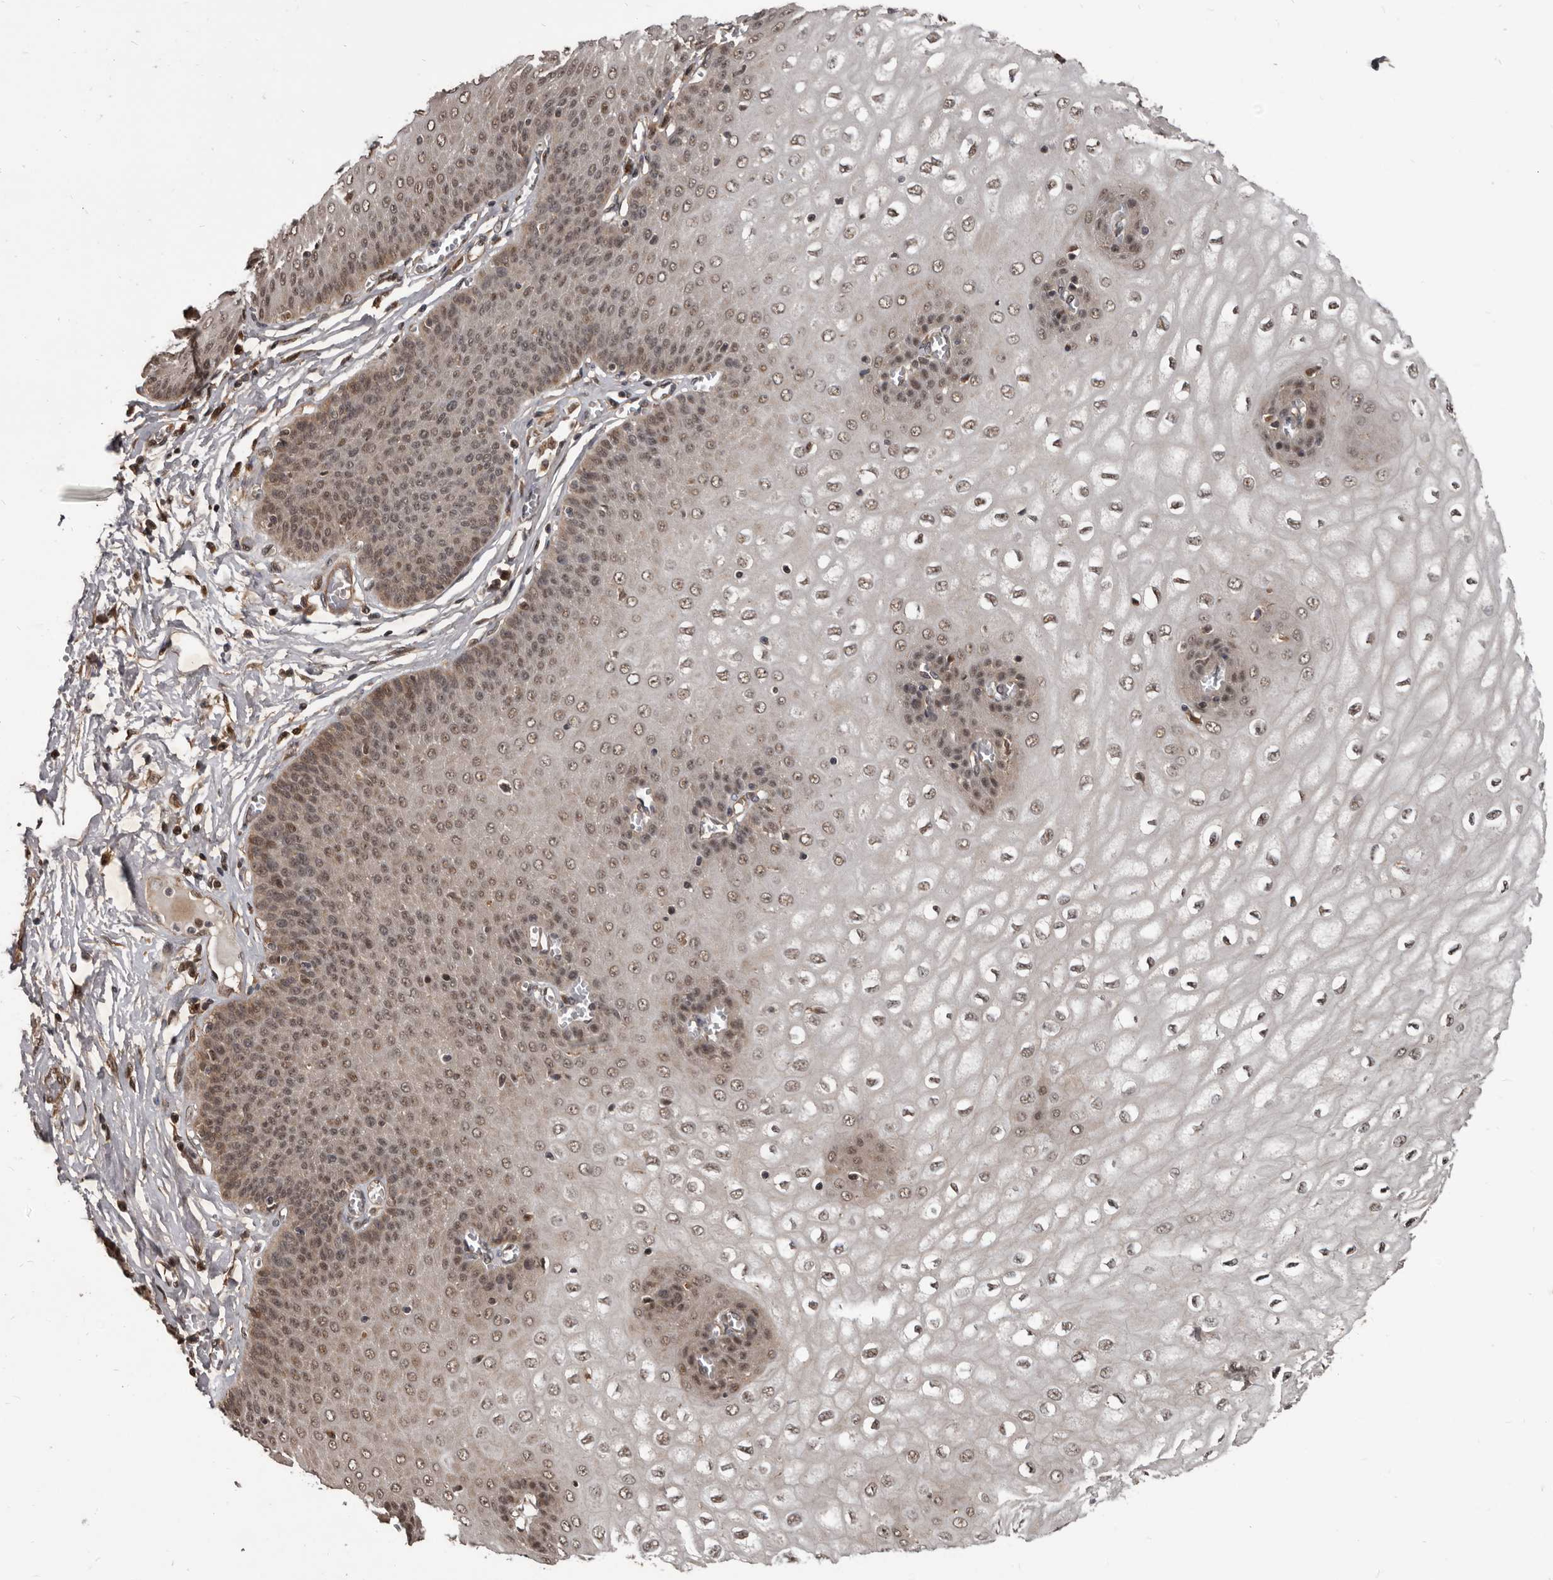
{"staining": {"intensity": "moderate", "quantity": ">75%", "location": "cytoplasmic/membranous,nuclear"}, "tissue": "esophagus", "cell_type": "Squamous epithelial cells", "image_type": "normal", "snomed": [{"axis": "morphology", "description": "Normal tissue, NOS"}, {"axis": "topography", "description": "Esophagus"}], "caption": "High-power microscopy captured an immunohistochemistry (IHC) histopathology image of normal esophagus, revealing moderate cytoplasmic/membranous,nuclear expression in approximately >75% of squamous epithelial cells.", "gene": "AHR", "patient": {"sex": "male", "age": 60}}